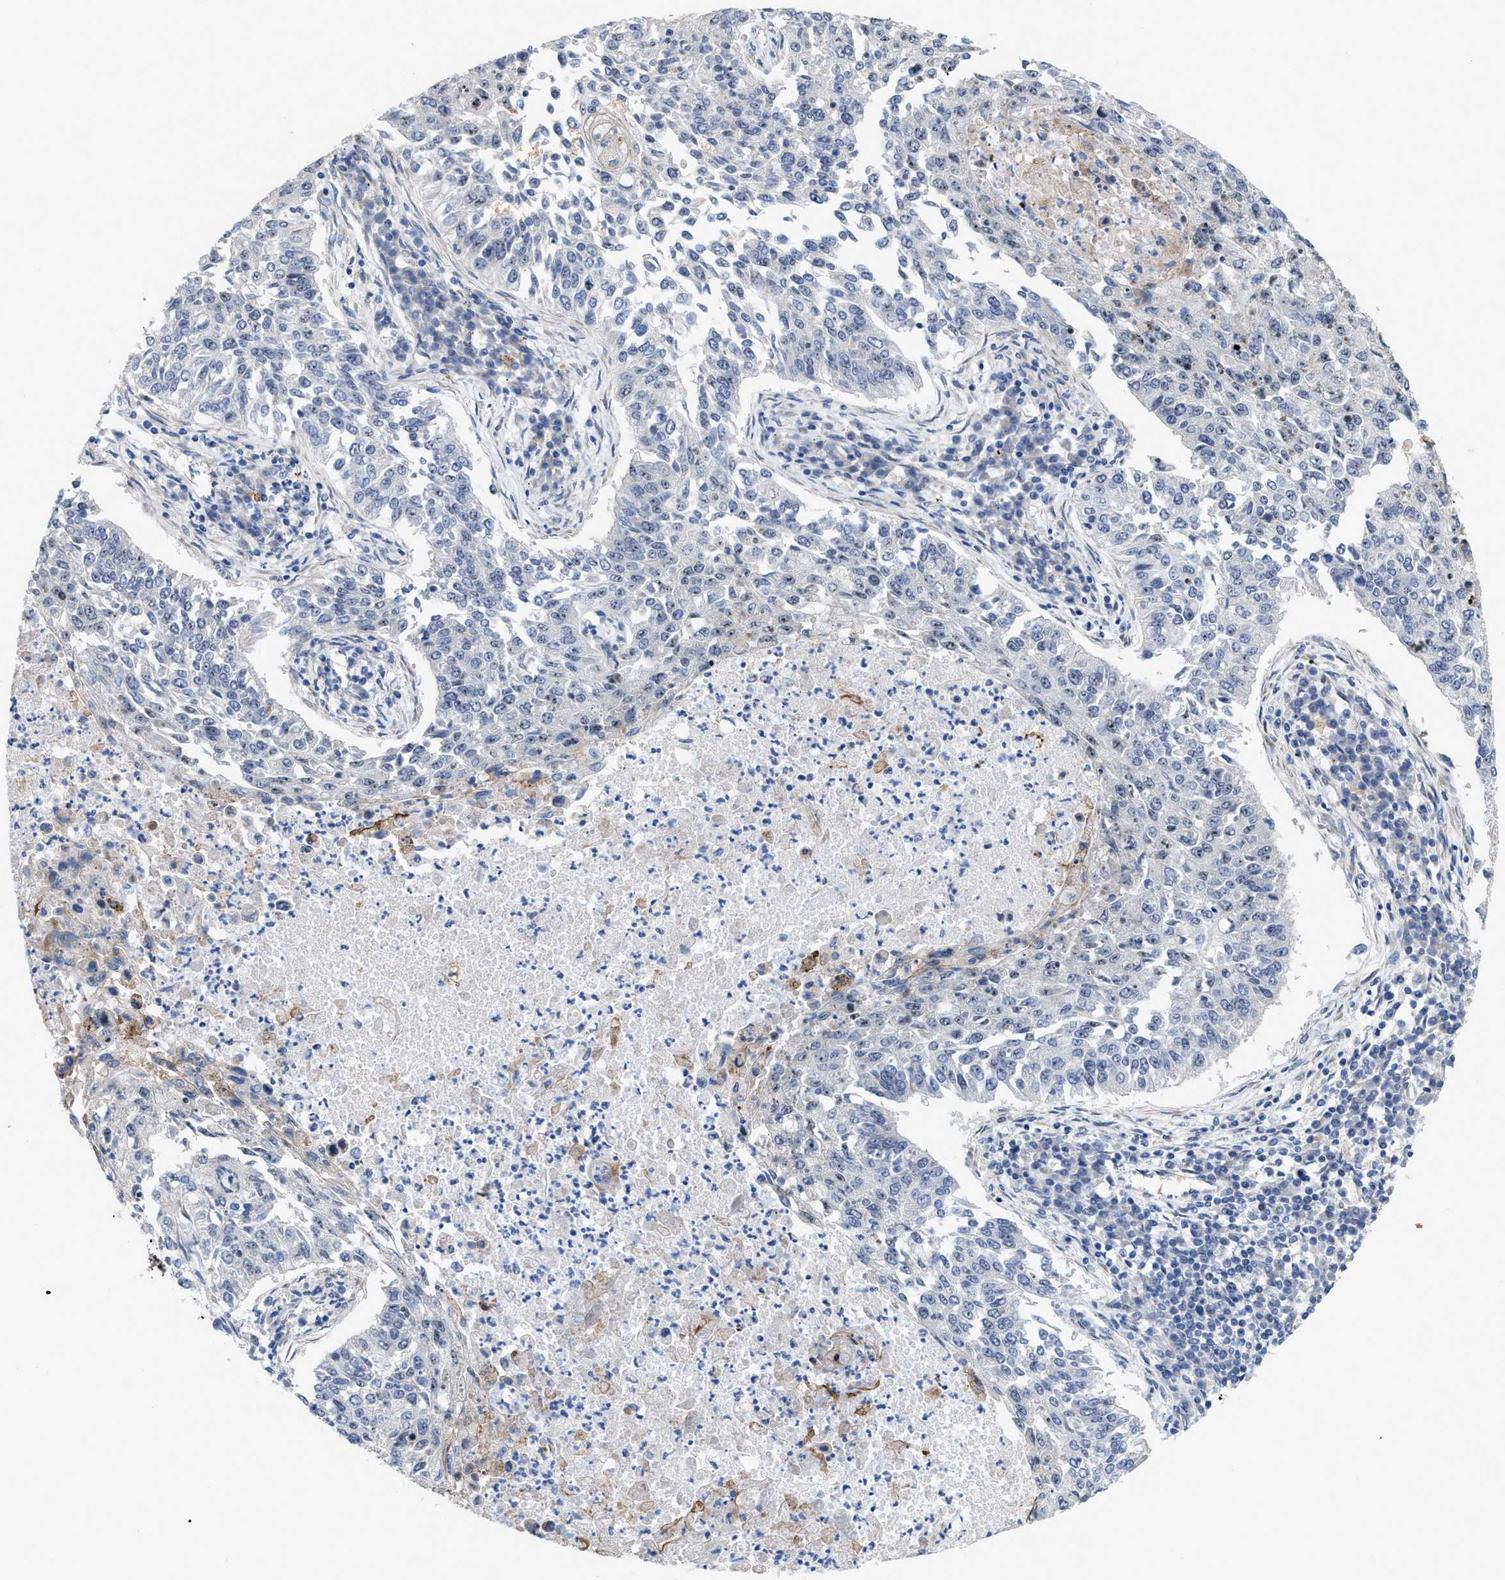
{"staining": {"intensity": "weak", "quantity": "<25%", "location": "nuclear"}, "tissue": "lung cancer", "cell_type": "Tumor cells", "image_type": "cancer", "snomed": [{"axis": "morphology", "description": "Normal tissue, NOS"}, {"axis": "morphology", "description": "Squamous cell carcinoma, NOS"}, {"axis": "topography", "description": "Cartilage tissue"}, {"axis": "topography", "description": "Bronchus"}, {"axis": "topography", "description": "Lung"}], "caption": "Protein analysis of squamous cell carcinoma (lung) reveals no significant staining in tumor cells.", "gene": "POLR1F", "patient": {"sex": "female", "age": 49}}